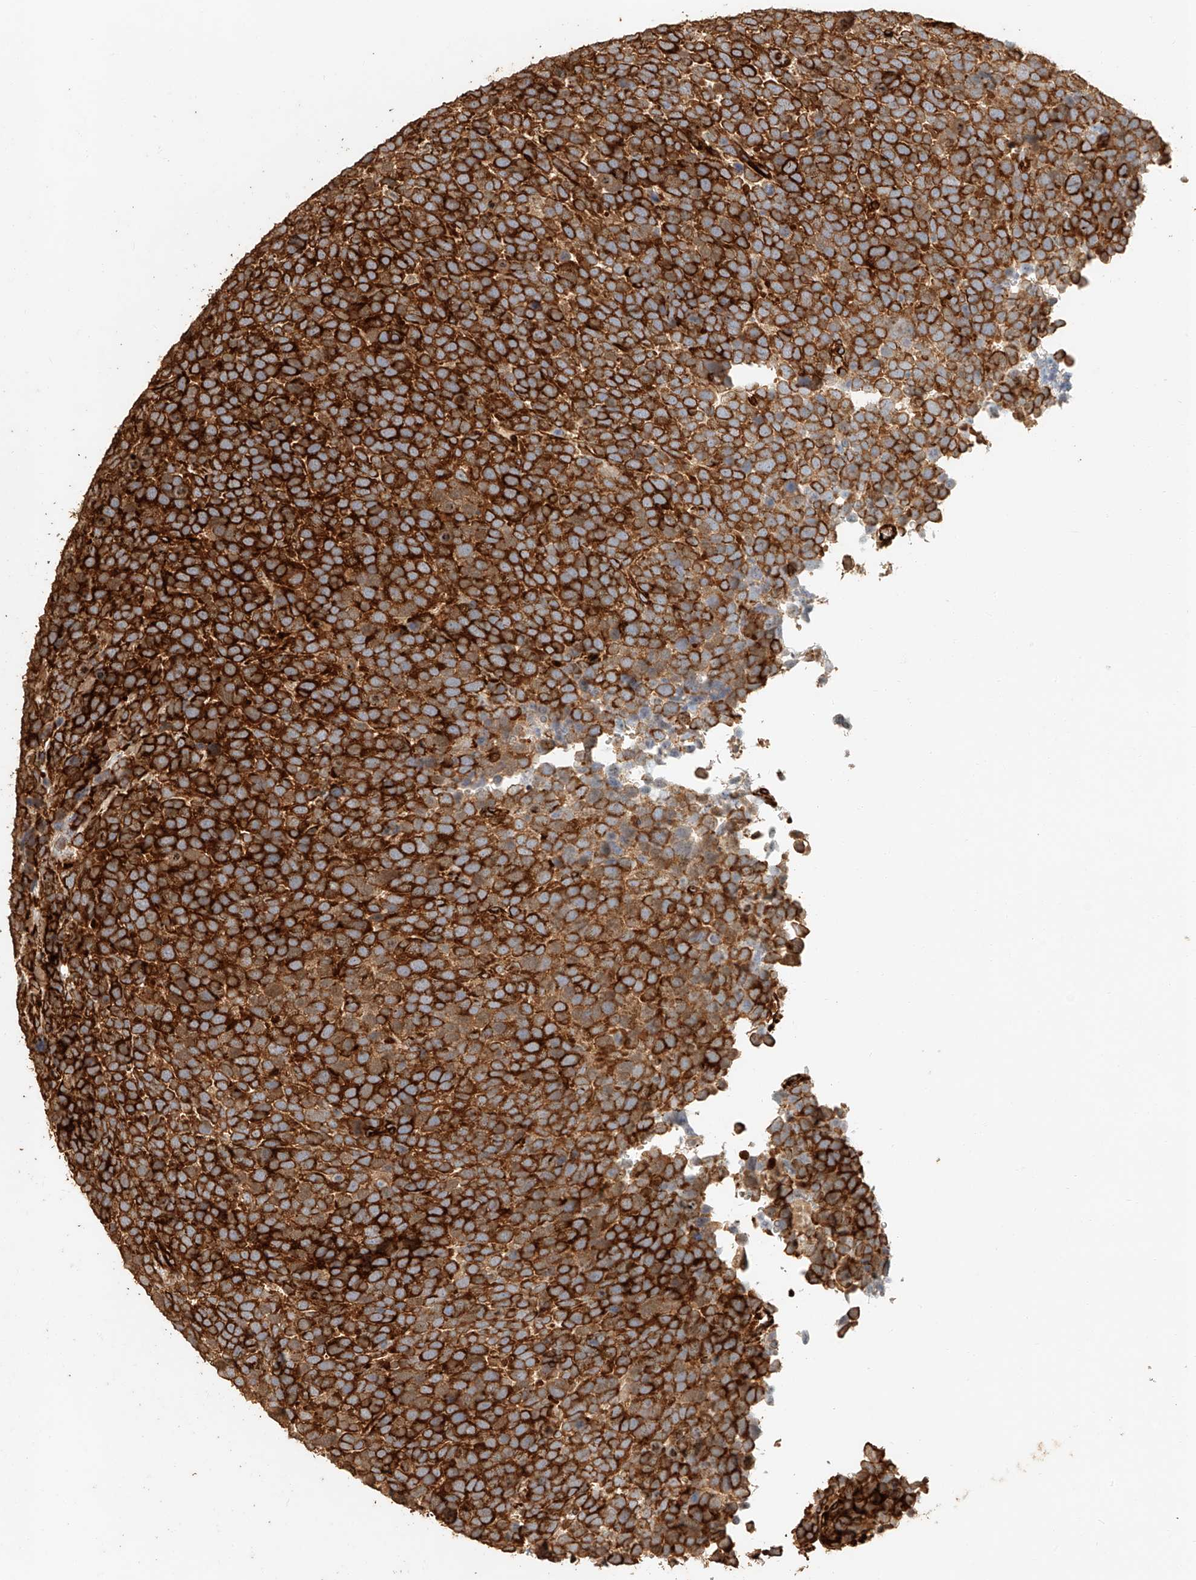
{"staining": {"intensity": "strong", "quantity": ">75%", "location": "cytoplasmic/membranous"}, "tissue": "urothelial cancer", "cell_type": "Tumor cells", "image_type": "cancer", "snomed": [{"axis": "morphology", "description": "Urothelial carcinoma, High grade"}, {"axis": "topography", "description": "Urinary bladder"}], "caption": "Urothelial cancer stained with immunohistochemistry (IHC) displays strong cytoplasmic/membranous positivity in about >75% of tumor cells. Immunohistochemistry (ihc) stains the protein in brown and the nuclei are stained blue.", "gene": "NAP1L1", "patient": {"sex": "female", "age": 82}}